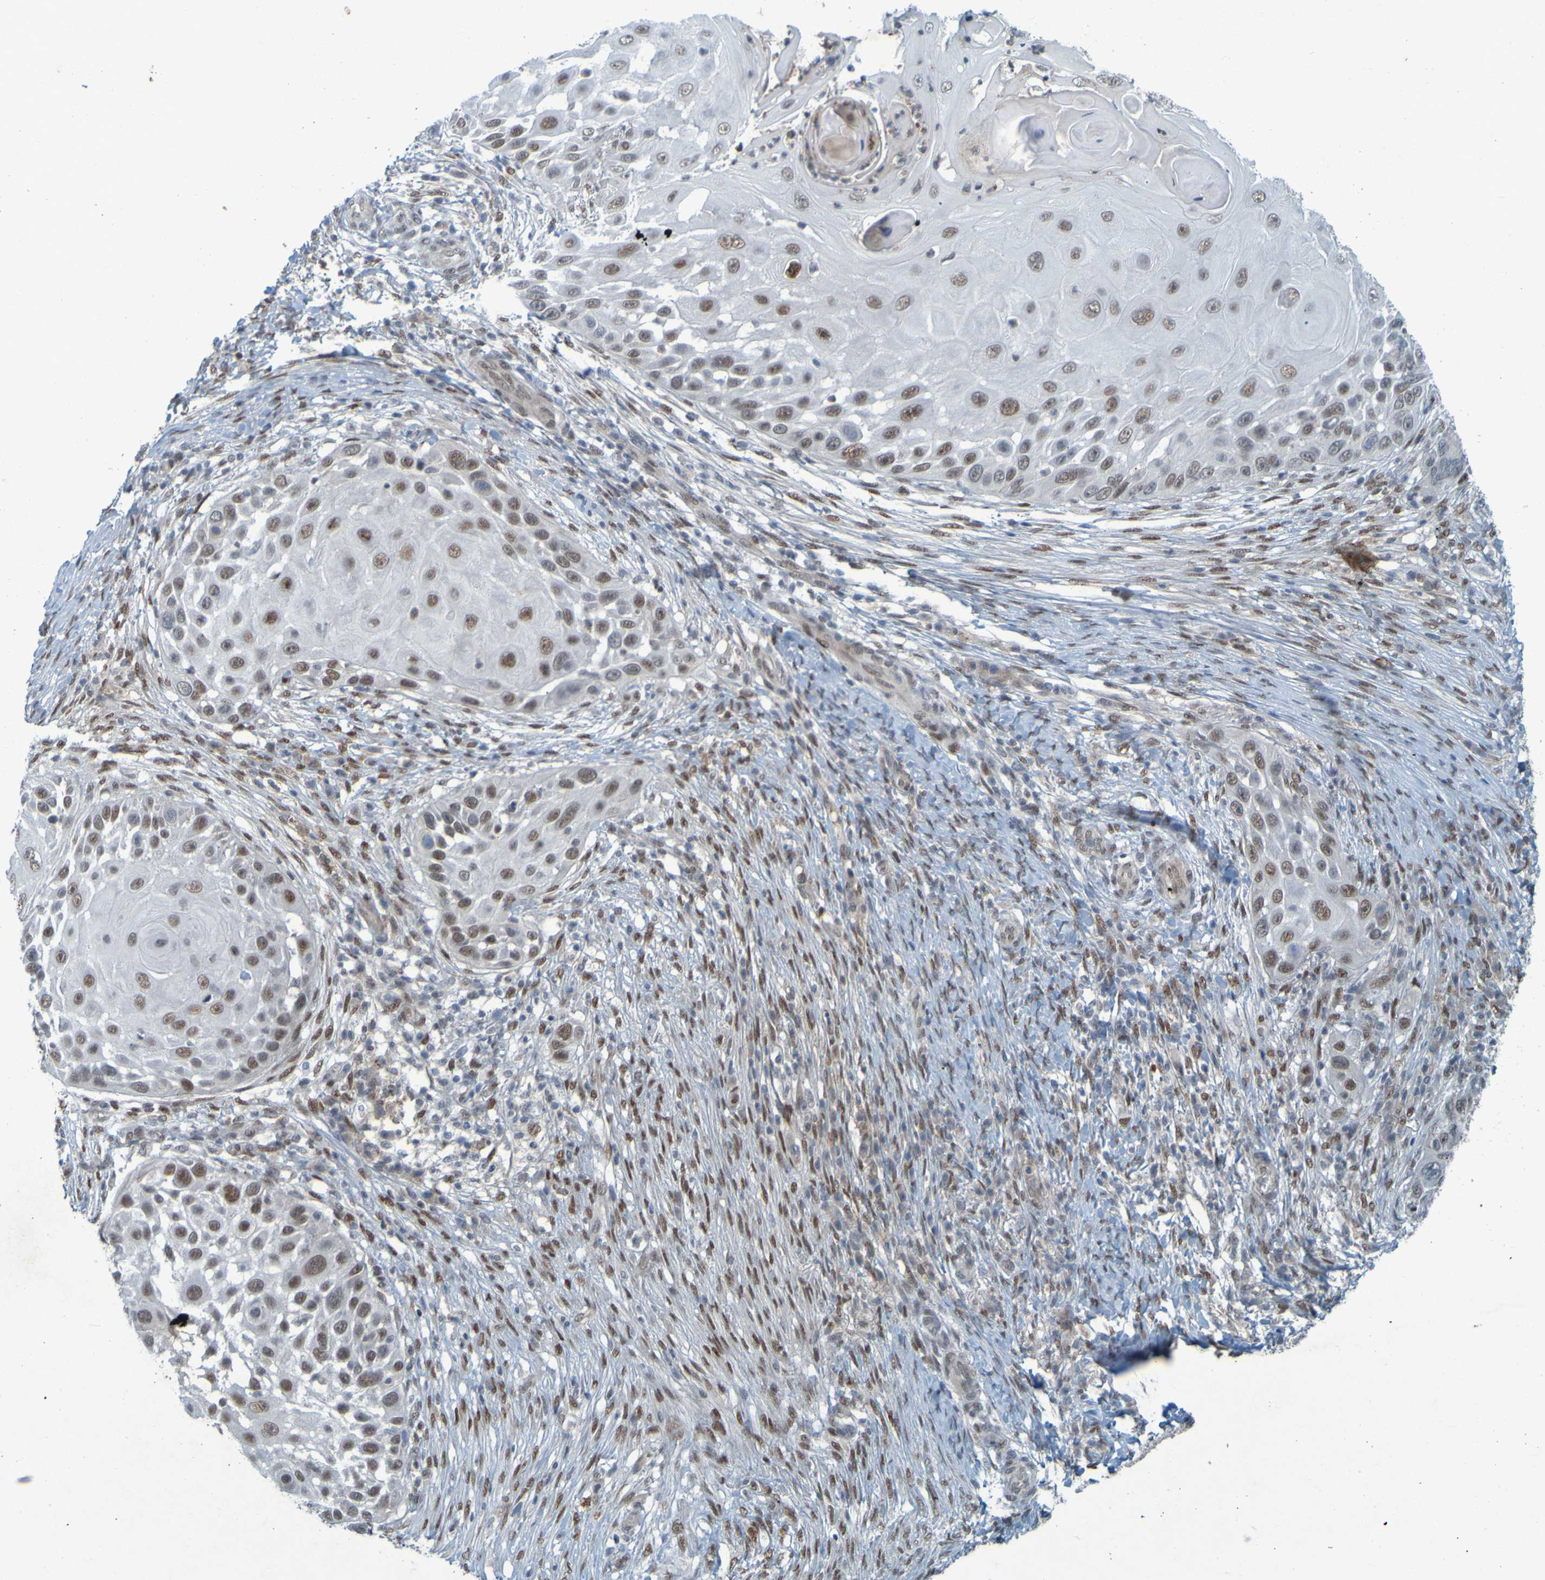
{"staining": {"intensity": "moderate", "quantity": ">75%", "location": "nuclear"}, "tissue": "skin cancer", "cell_type": "Tumor cells", "image_type": "cancer", "snomed": [{"axis": "morphology", "description": "Squamous cell carcinoma, NOS"}, {"axis": "topography", "description": "Skin"}], "caption": "Immunohistochemistry of human squamous cell carcinoma (skin) demonstrates medium levels of moderate nuclear positivity in about >75% of tumor cells. (DAB (3,3'-diaminobenzidine) = brown stain, brightfield microscopy at high magnification).", "gene": "MCPH1", "patient": {"sex": "female", "age": 44}}